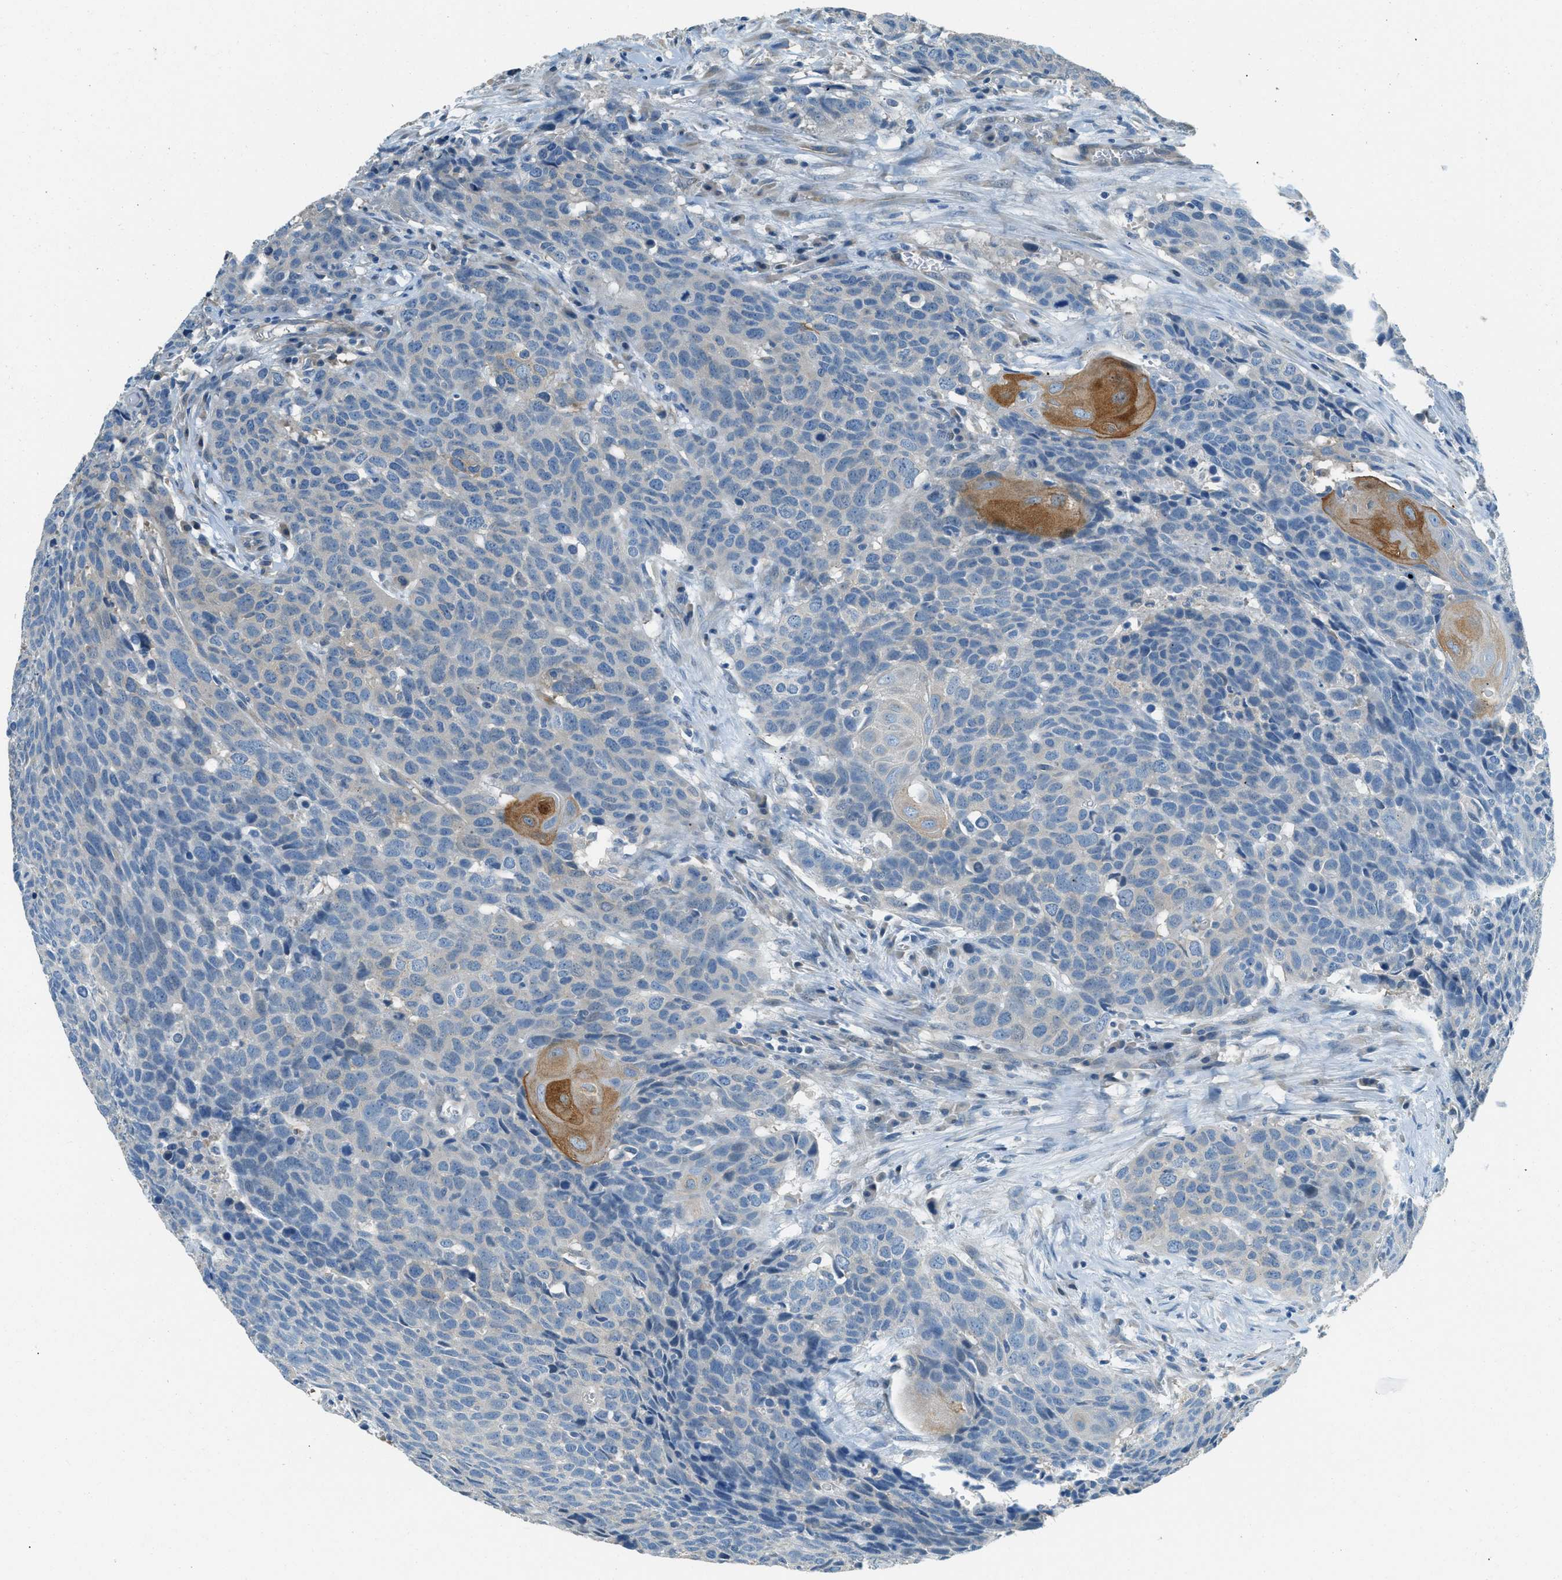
{"staining": {"intensity": "negative", "quantity": "none", "location": "none"}, "tissue": "head and neck cancer", "cell_type": "Tumor cells", "image_type": "cancer", "snomed": [{"axis": "morphology", "description": "Squamous cell carcinoma, NOS"}, {"axis": "topography", "description": "Head-Neck"}], "caption": "Immunohistochemistry image of head and neck cancer stained for a protein (brown), which exhibits no staining in tumor cells.", "gene": "ZNF367", "patient": {"sex": "male", "age": 66}}